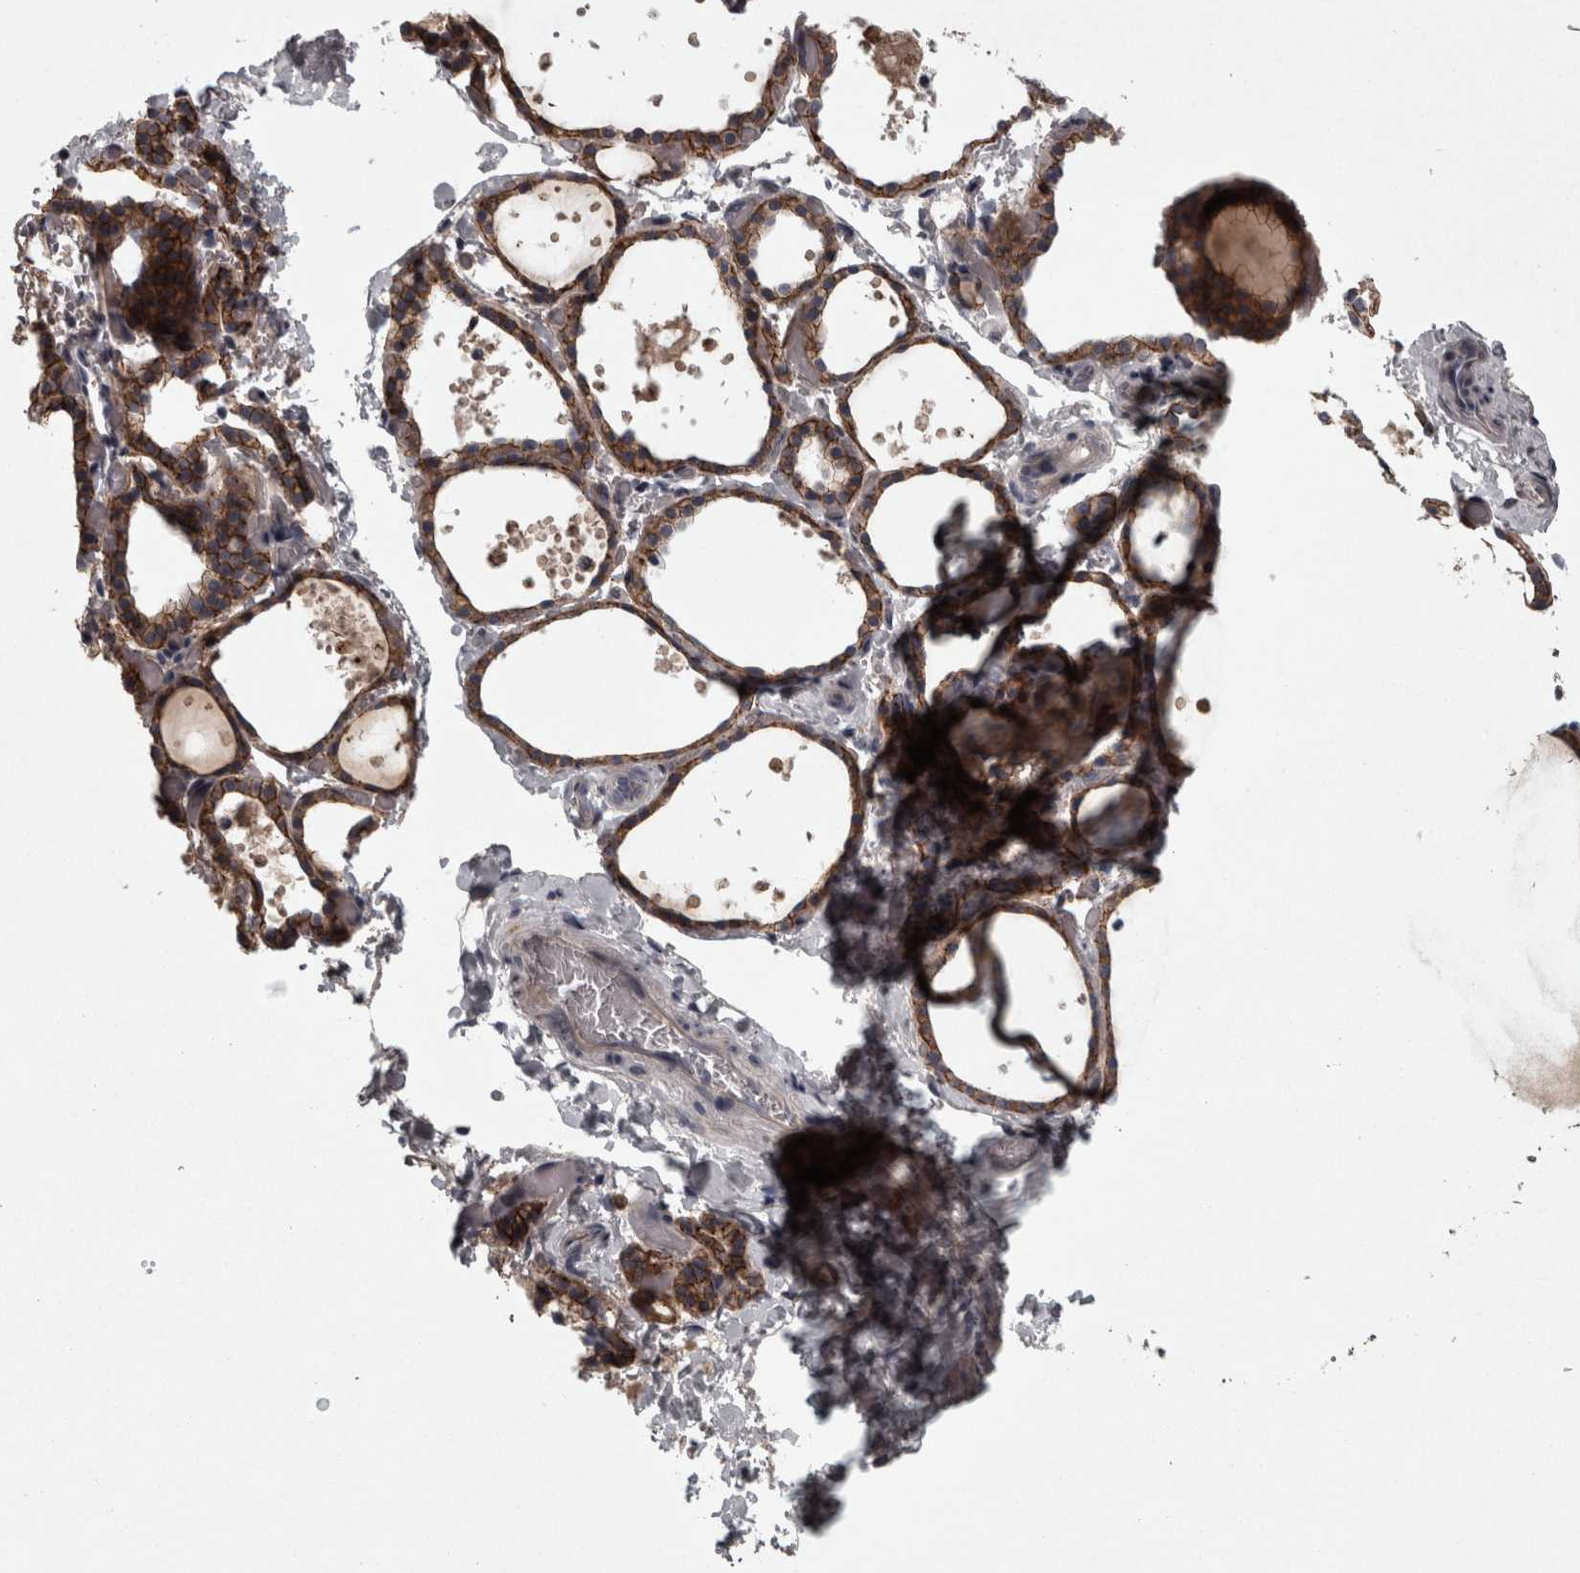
{"staining": {"intensity": "moderate", "quantity": ">75%", "location": "cytoplasmic/membranous"}, "tissue": "thyroid gland", "cell_type": "Glandular cells", "image_type": "normal", "snomed": [{"axis": "morphology", "description": "Normal tissue, NOS"}, {"axis": "topography", "description": "Thyroid gland"}], "caption": "Thyroid gland stained for a protein shows moderate cytoplasmic/membranous positivity in glandular cells. The protein is shown in brown color, while the nuclei are stained blue.", "gene": "PCDH17", "patient": {"sex": "female", "age": 44}}